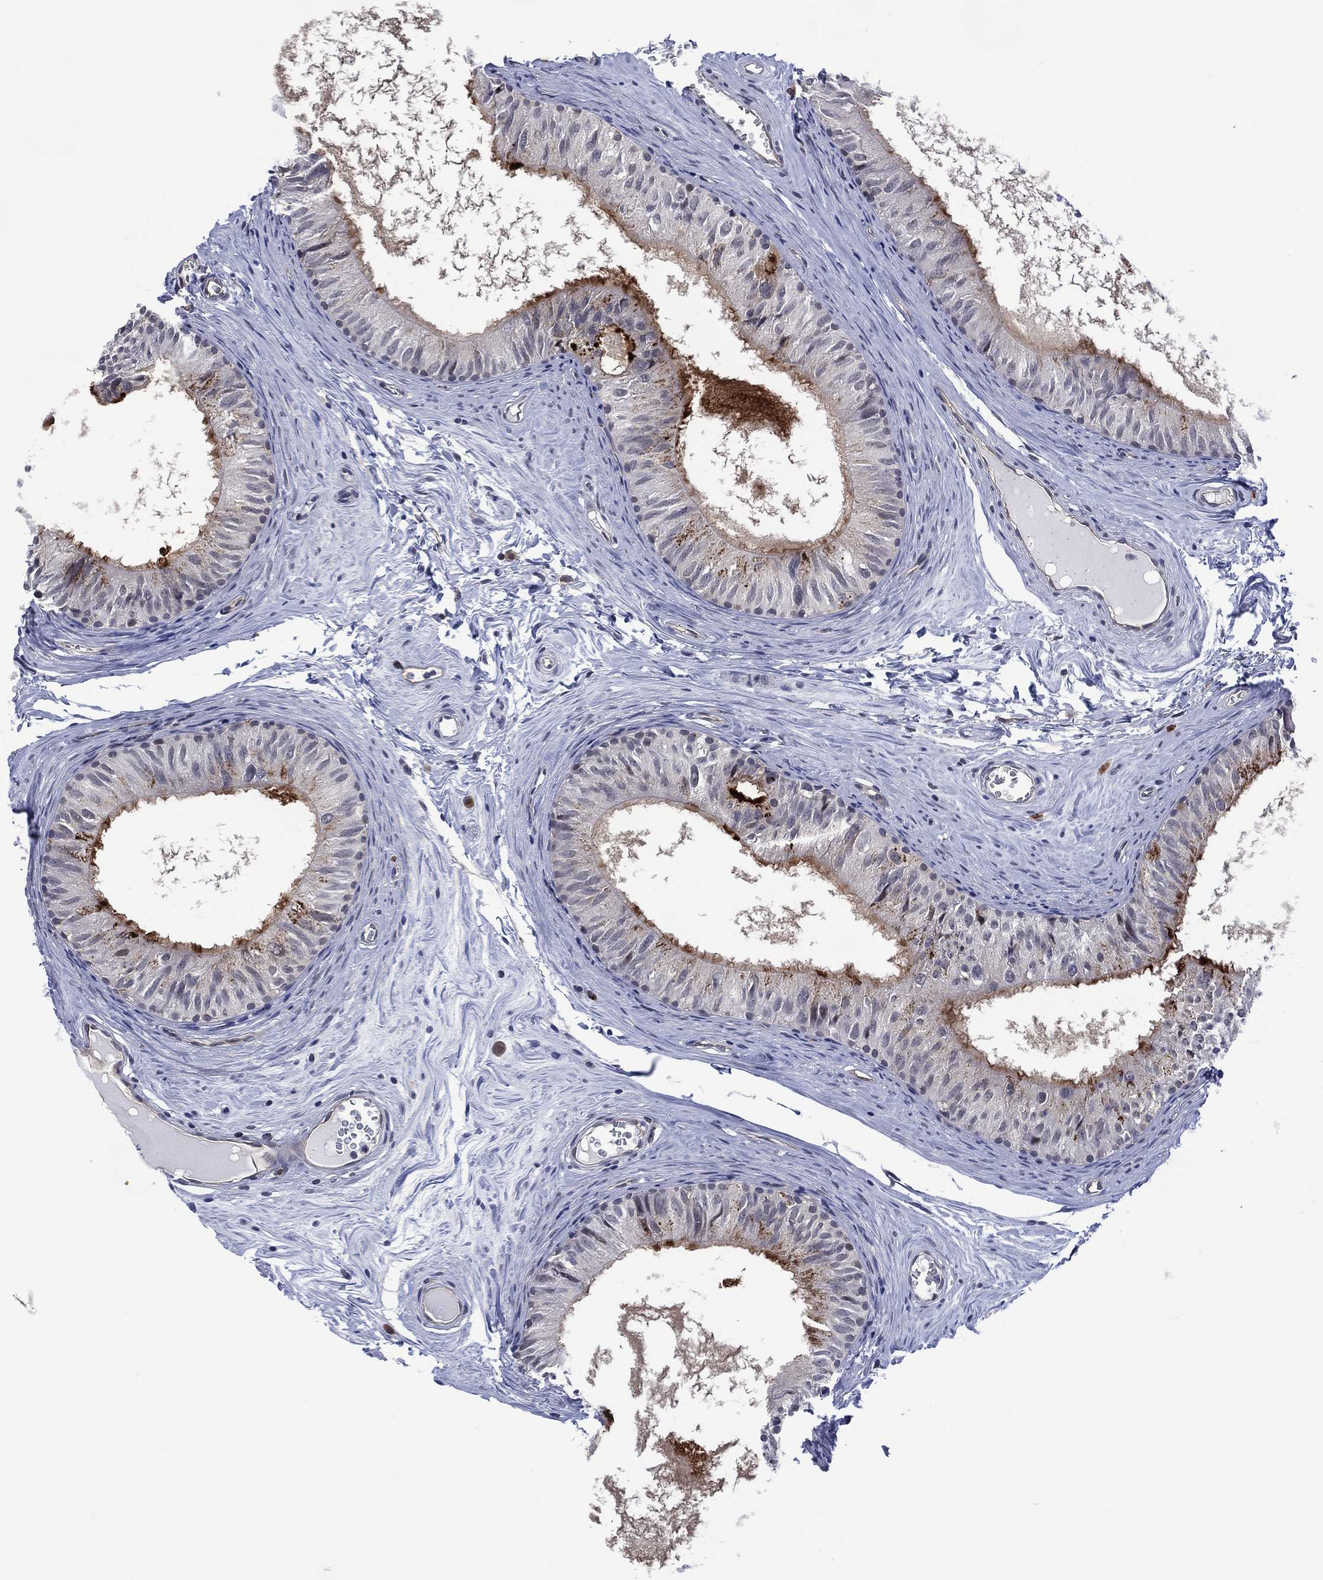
{"staining": {"intensity": "moderate", "quantity": "25%-75%", "location": "cytoplasmic/membranous"}, "tissue": "epididymis", "cell_type": "Glandular cells", "image_type": "normal", "snomed": [{"axis": "morphology", "description": "Normal tissue, NOS"}, {"axis": "topography", "description": "Epididymis"}], "caption": "A histopathology image of human epididymis stained for a protein exhibits moderate cytoplasmic/membranous brown staining in glandular cells. (Brightfield microscopy of DAB IHC at high magnification).", "gene": "DPP4", "patient": {"sex": "male", "age": 52}}